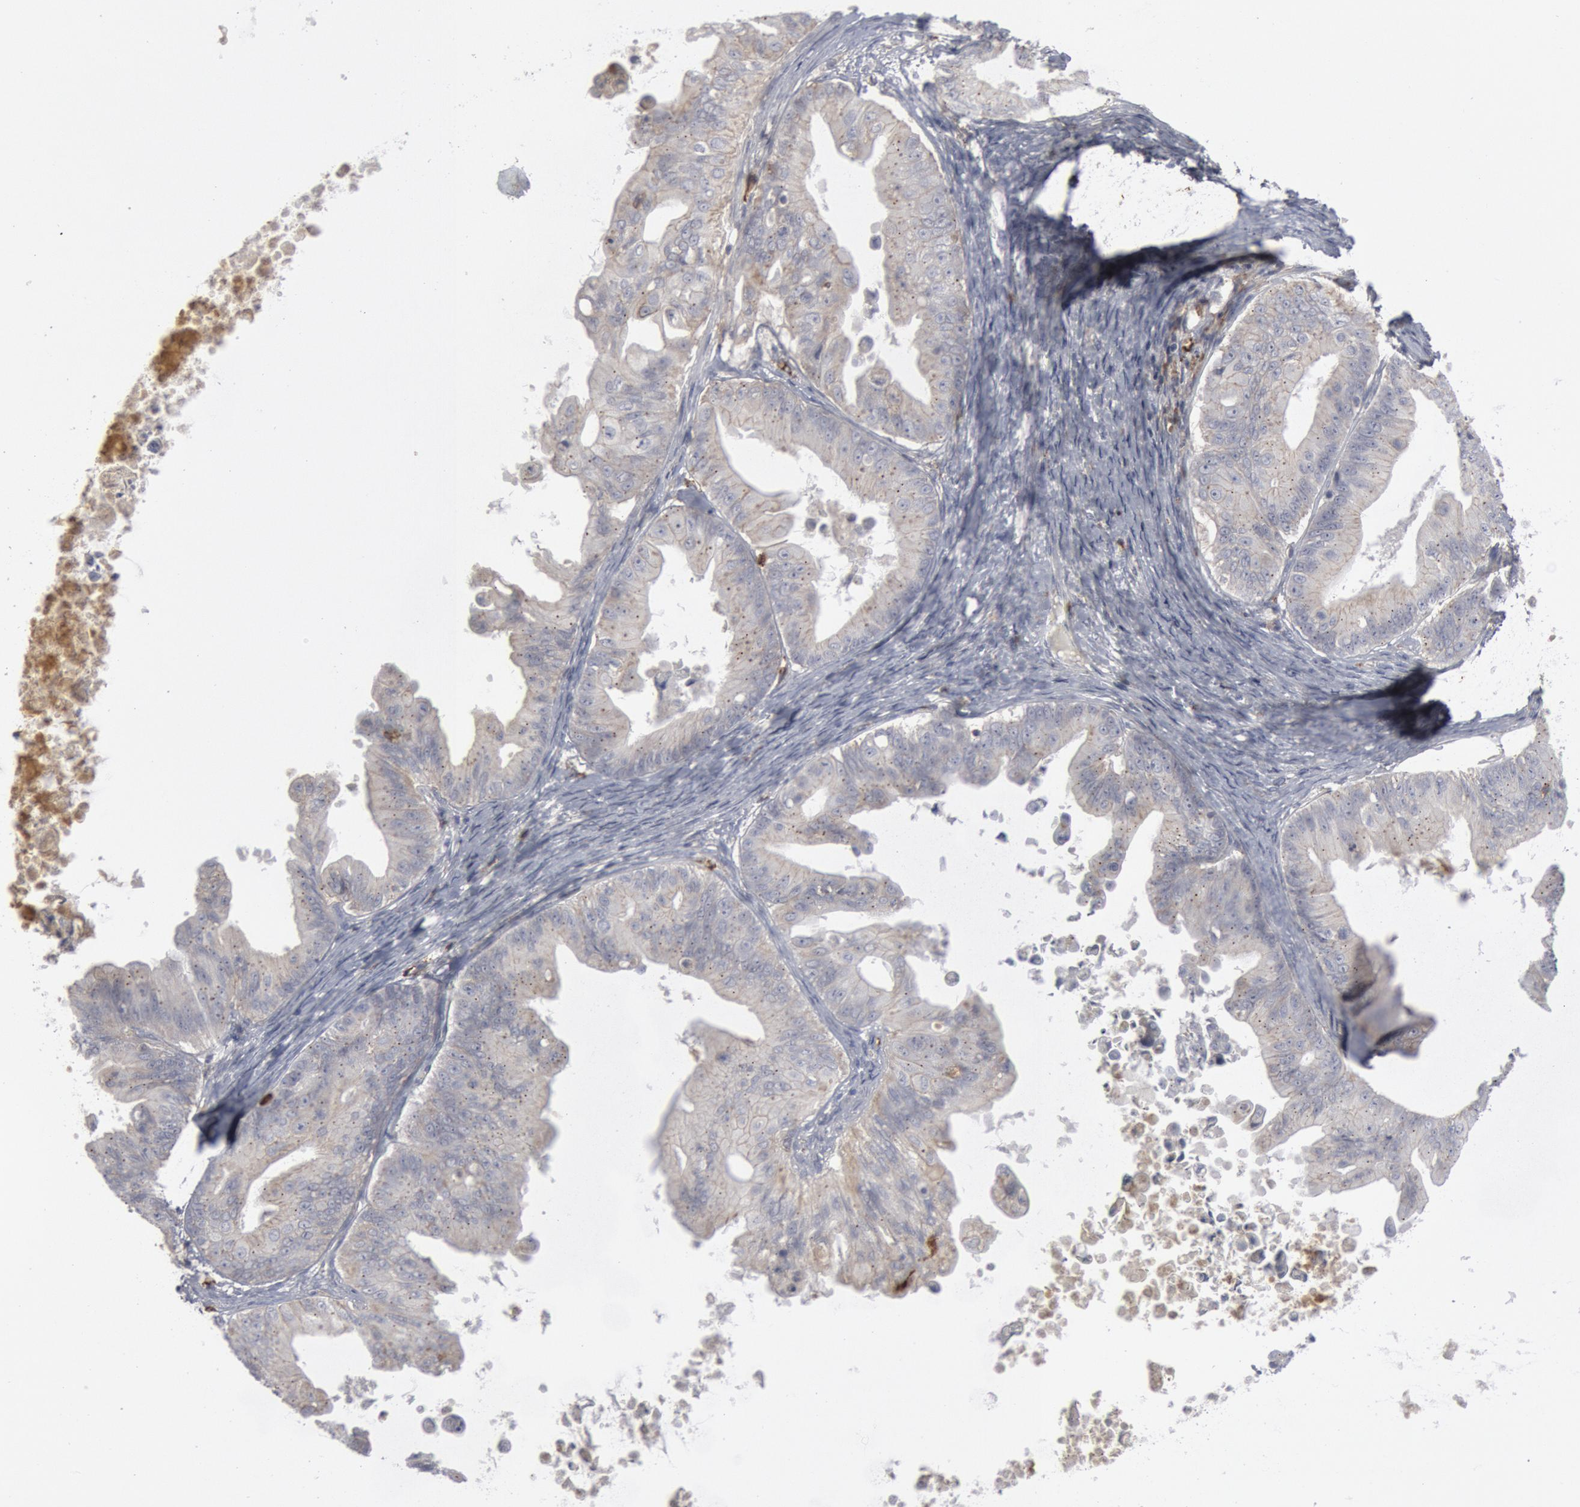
{"staining": {"intensity": "weak", "quantity": "<25%", "location": "cytoplasmic/membranous"}, "tissue": "ovarian cancer", "cell_type": "Tumor cells", "image_type": "cancer", "snomed": [{"axis": "morphology", "description": "Cystadenocarcinoma, mucinous, NOS"}, {"axis": "topography", "description": "Ovary"}], "caption": "Tumor cells show no significant protein expression in ovarian cancer (mucinous cystadenocarcinoma). (Brightfield microscopy of DAB IHC at high magnification).", "gene": "C1QC", "patient": {"sex": "female", "age": 37}}